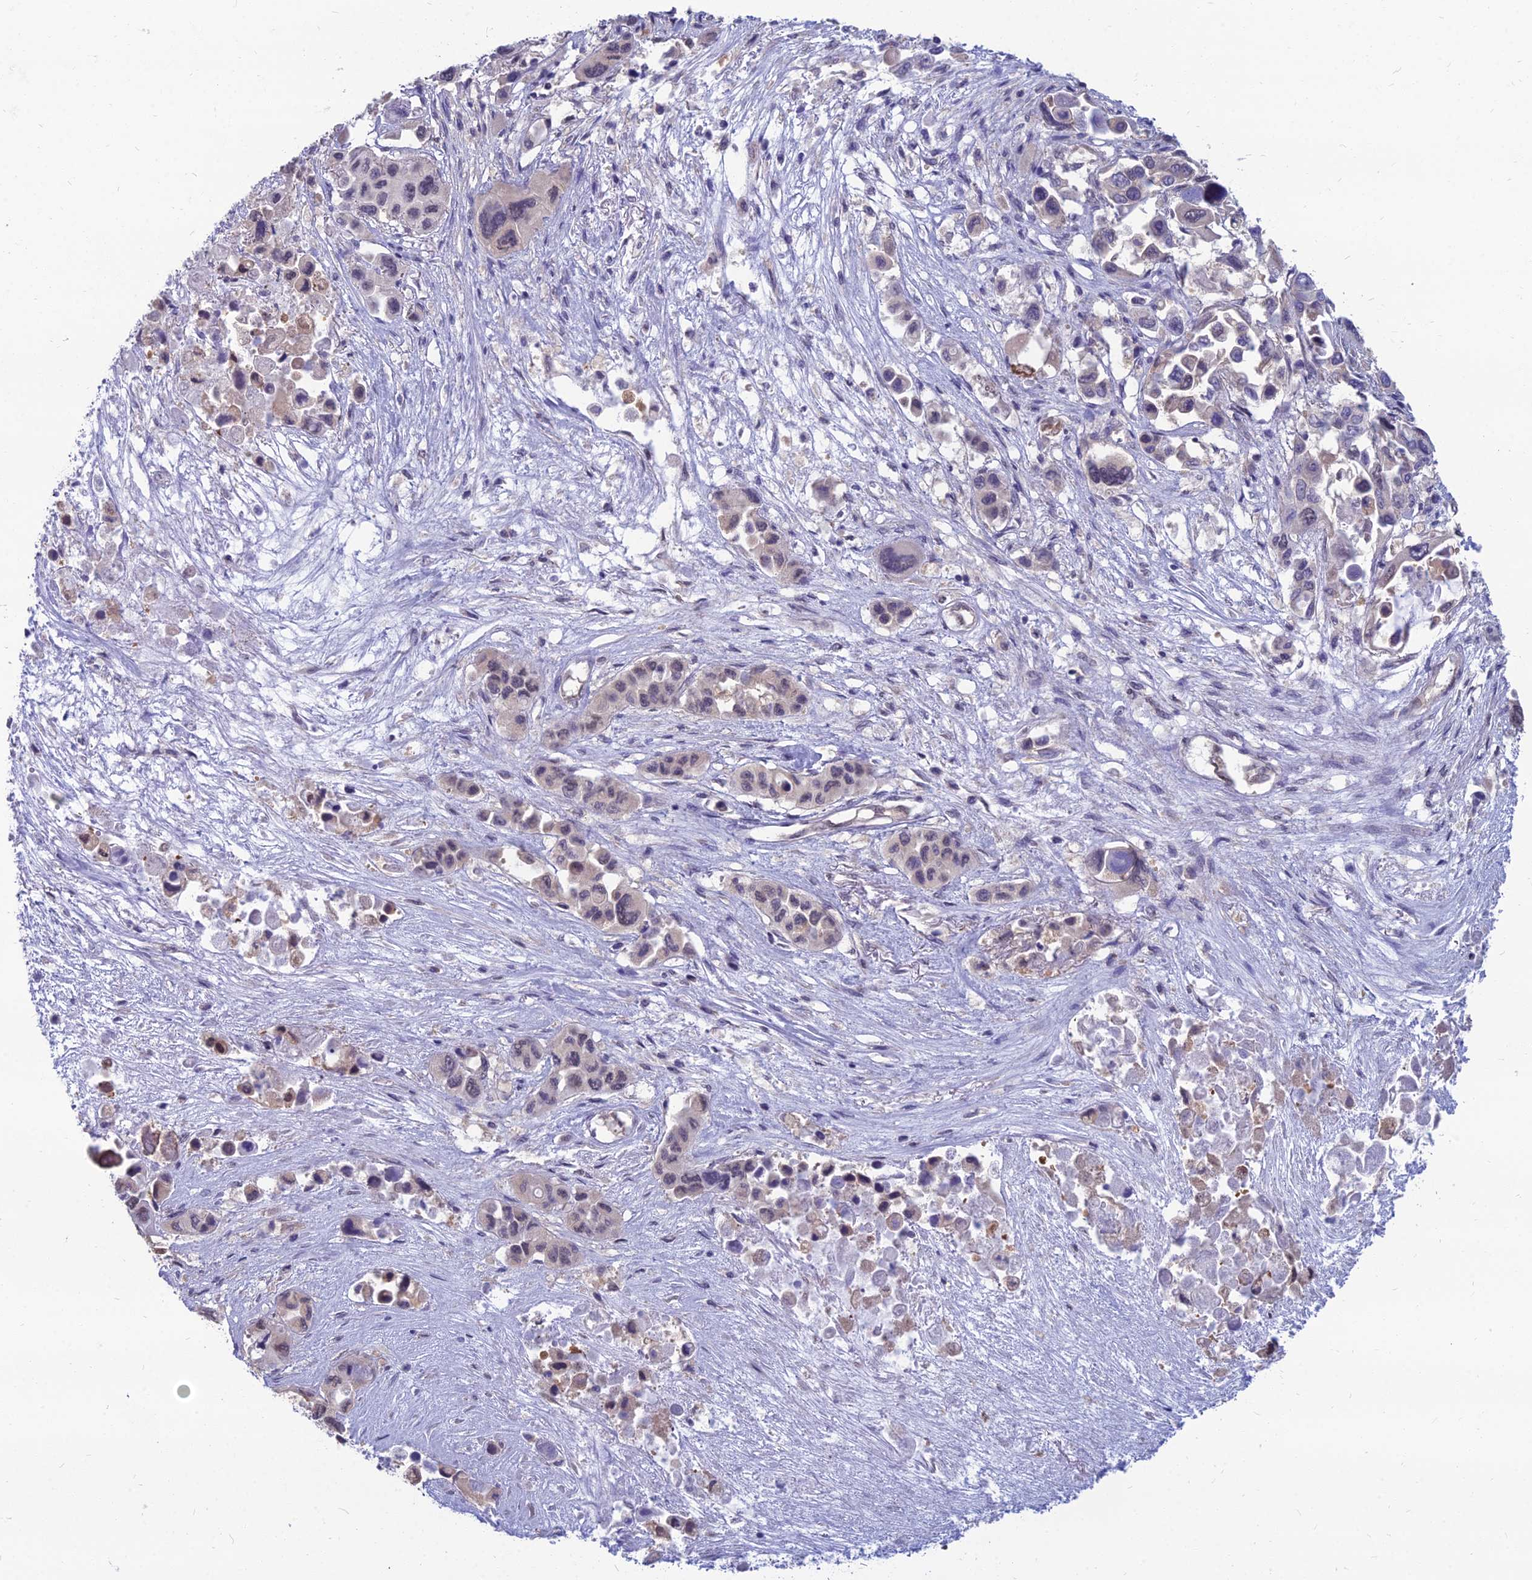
{"staining": {"intensity": "weak", "quantity": "<25%", "location": "nuclear"}, "tissue": "pancreatic cancer", "cell_type": "Tumor cells", "image_type": "cancer", "snomed": [{"axis": "morphology", "description": "Adenocarcinoma, NOS"}, {"axis": "topography", "description": "Pancreas"}], "caption": "Adenocarcinoma (pancreatic) was stained to show a protein in brown. There is no significant expression in tumor cells.", "gene": "SRSF7", "patient": {"sex": "male", "age": 92}}